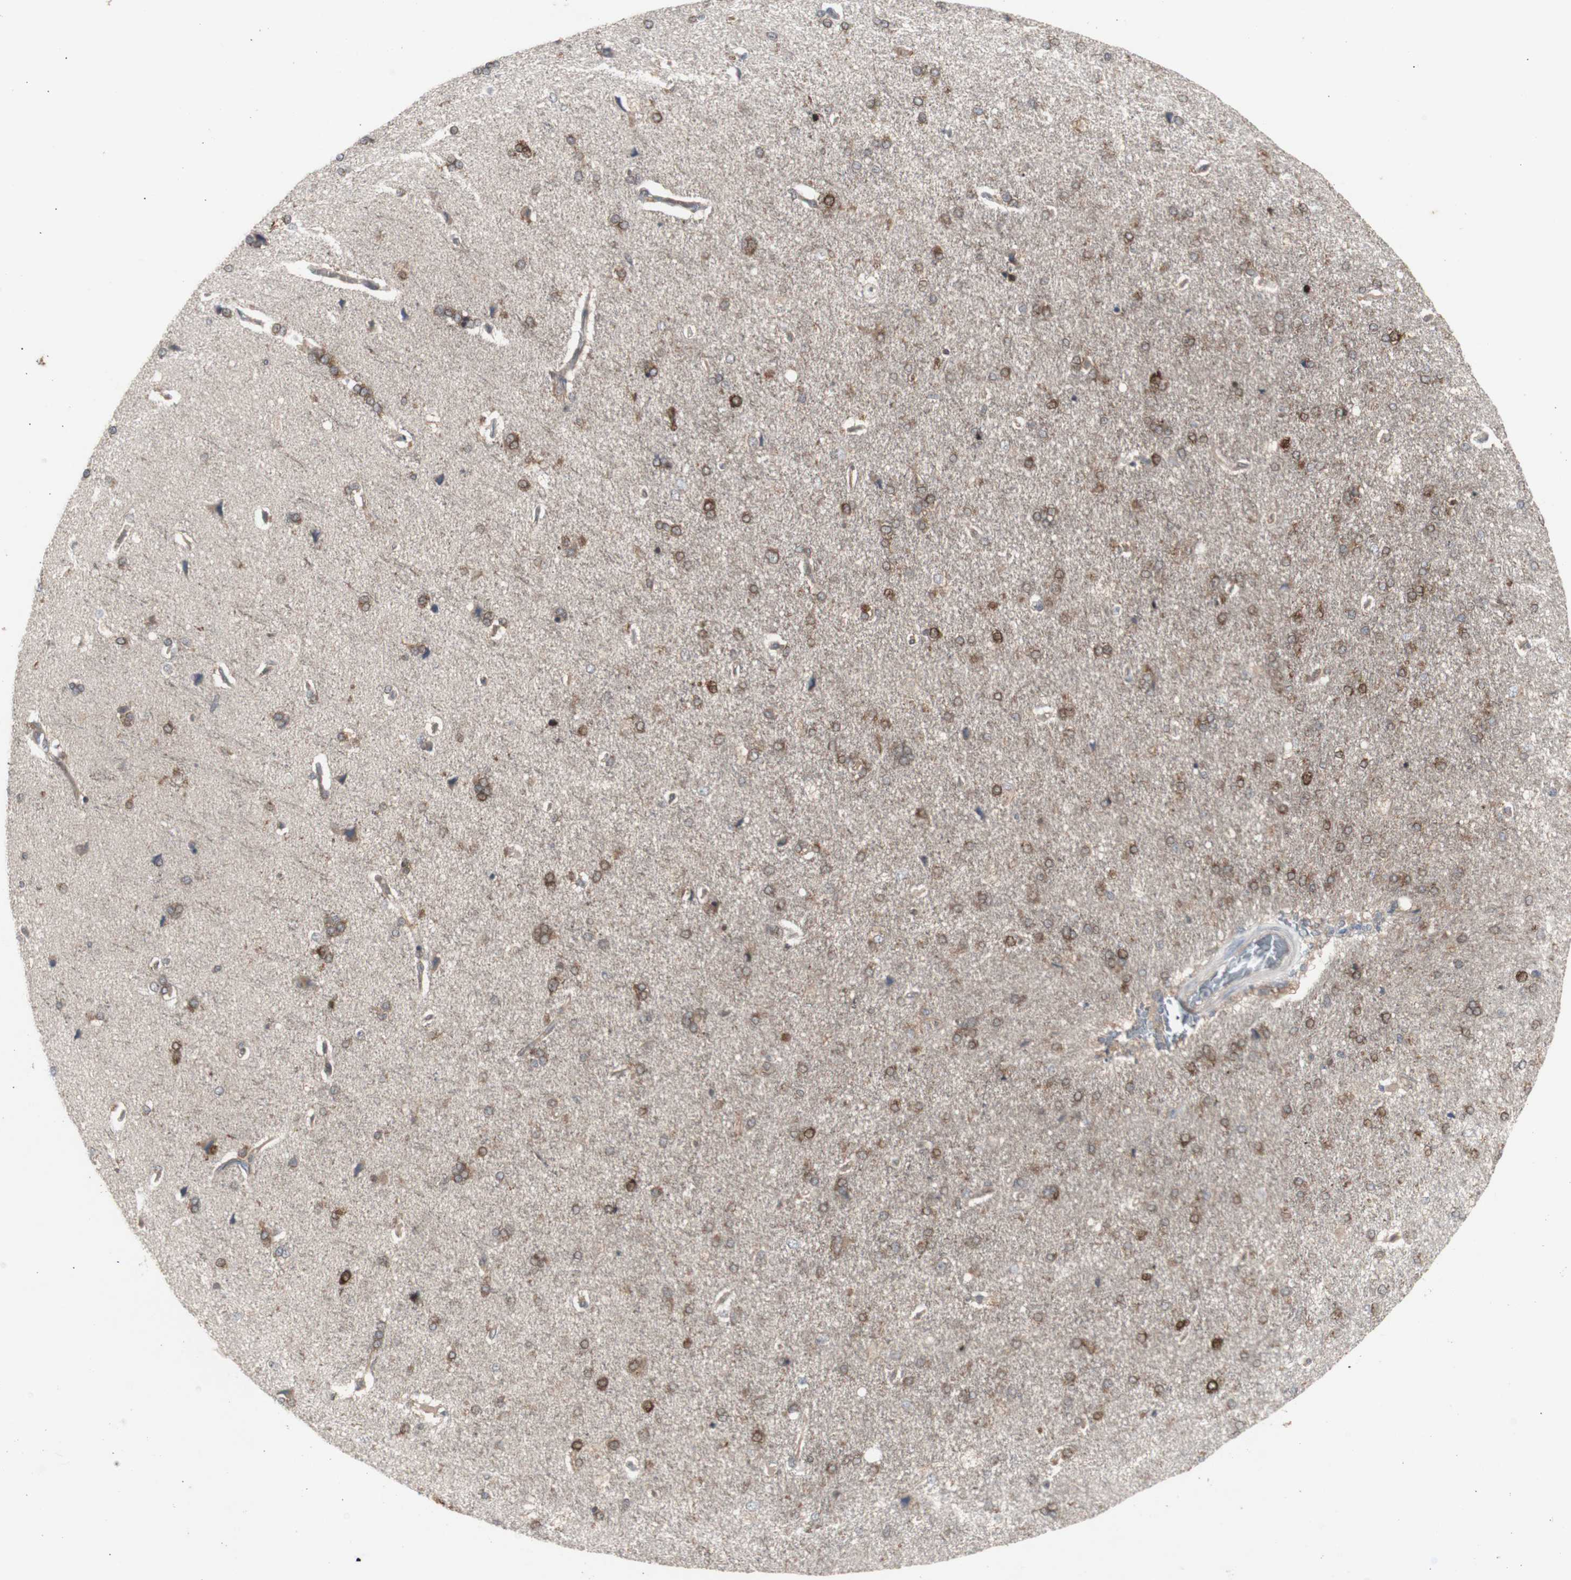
{"staining": {"intensity": "negative", "quantity": "none", "location": "none"}, "tissue": "cerebral cortex", "cell_type": "Endothelial cells", "image_type": "normal", "snomed": [{"axis": "morphology", "description": "Normal tissue, NOS"}, {"axis": "topography", "description": "Cerebral cortex"}], "caption": "Immunohistochemical staining of normal cerebral cortex reveals no significant staining in endothelial cells.", "gene": "CHURC1", "patient": {"sex": "male", "age": 62}}